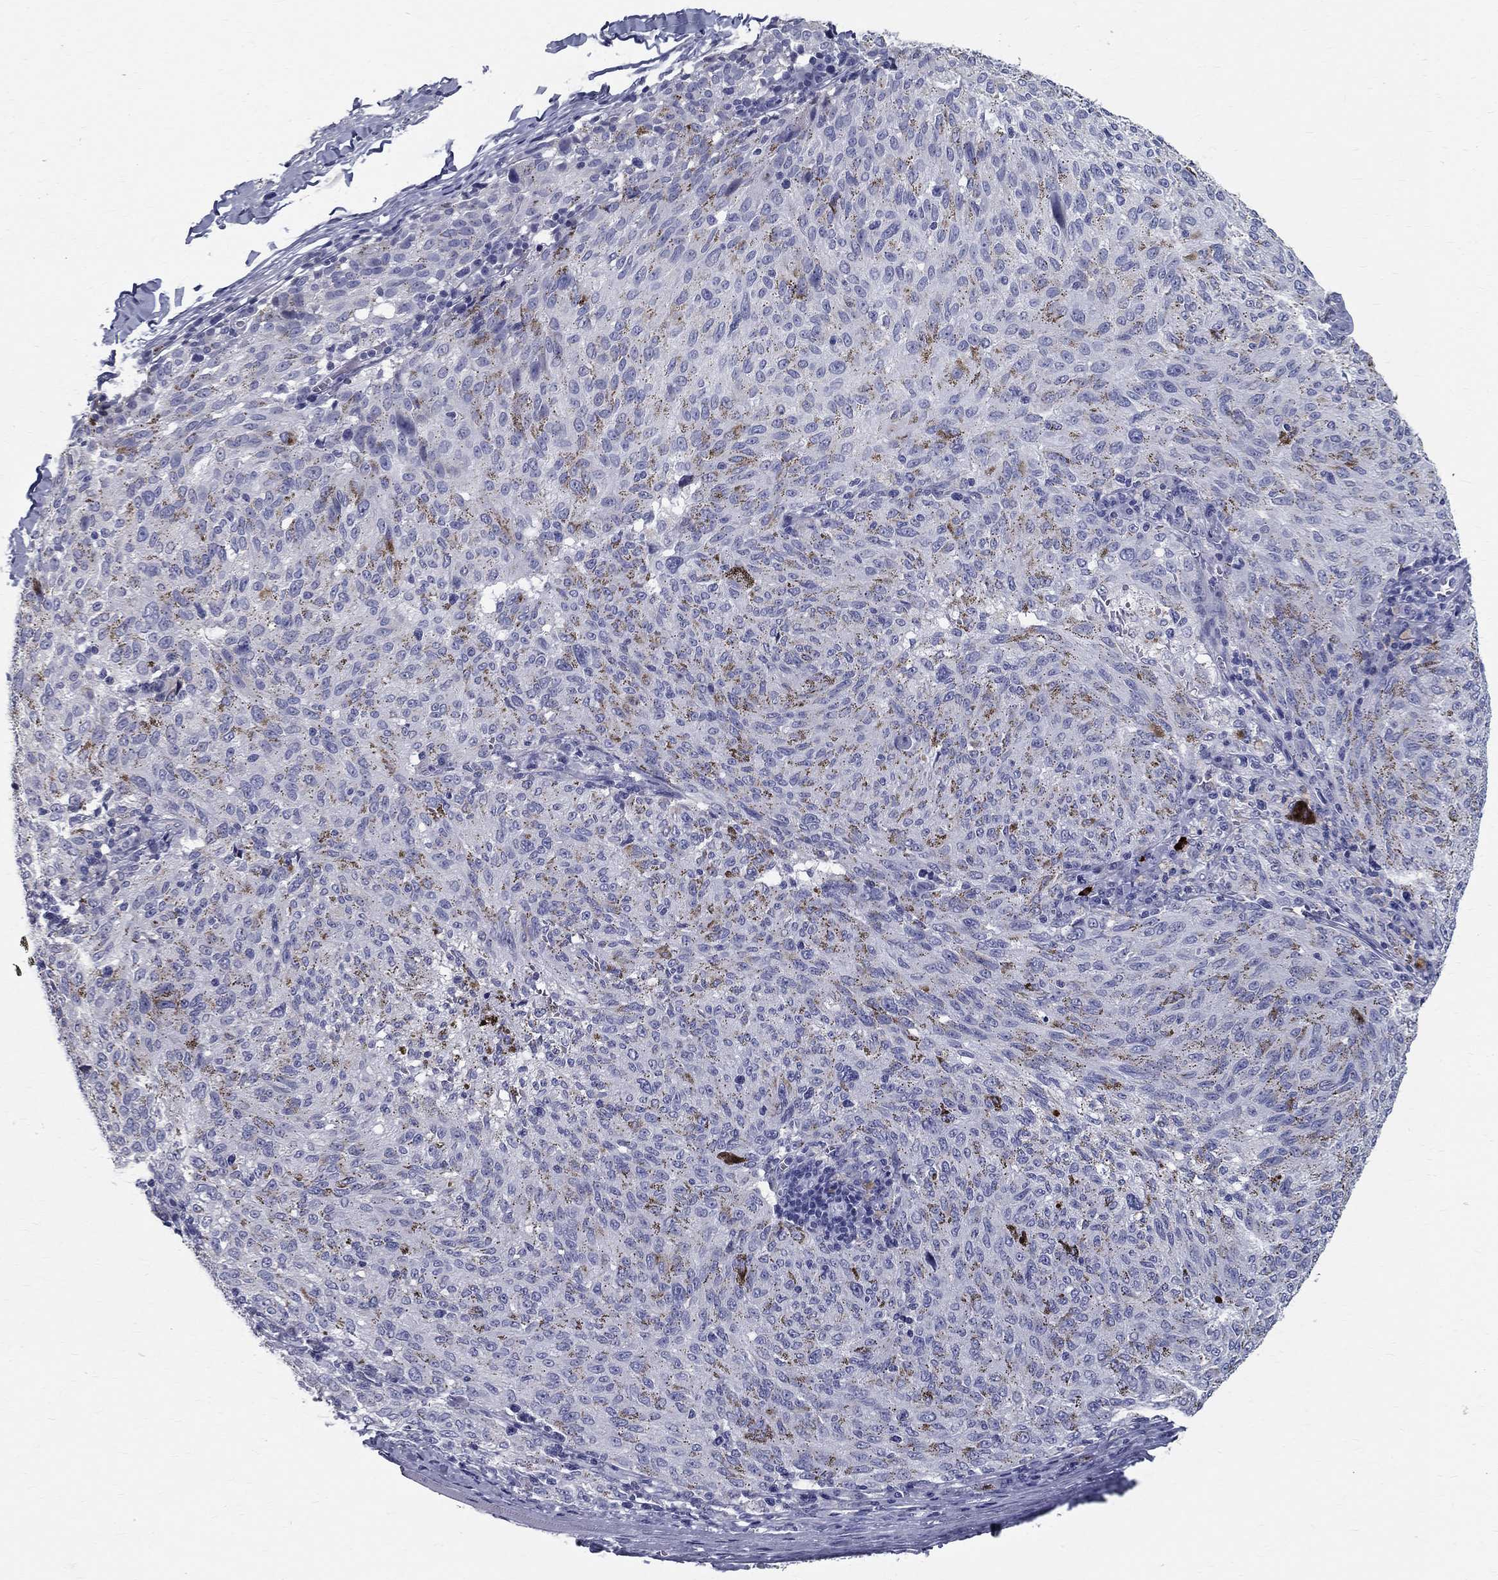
{"staining": {"intensity": "negative", "quantity": "none", "location": "none"}, "tissue": "melanoma", "cell_type": "Tumor cells", "image_type": "cancer", "snomed": [{"axis": "morphology", "description": "Malignant melanoma, NOS"}, {"axis": "topography", "description": "Skin"}], "caption": "There is no significant staining in tumor cells of malignant melanoma. (DAB immunohistochemistry (IHC) visualized using brightfield microscopy, high magnification).", "gene": "TGM4", "patient": {"sex": "female", "age": 72}}